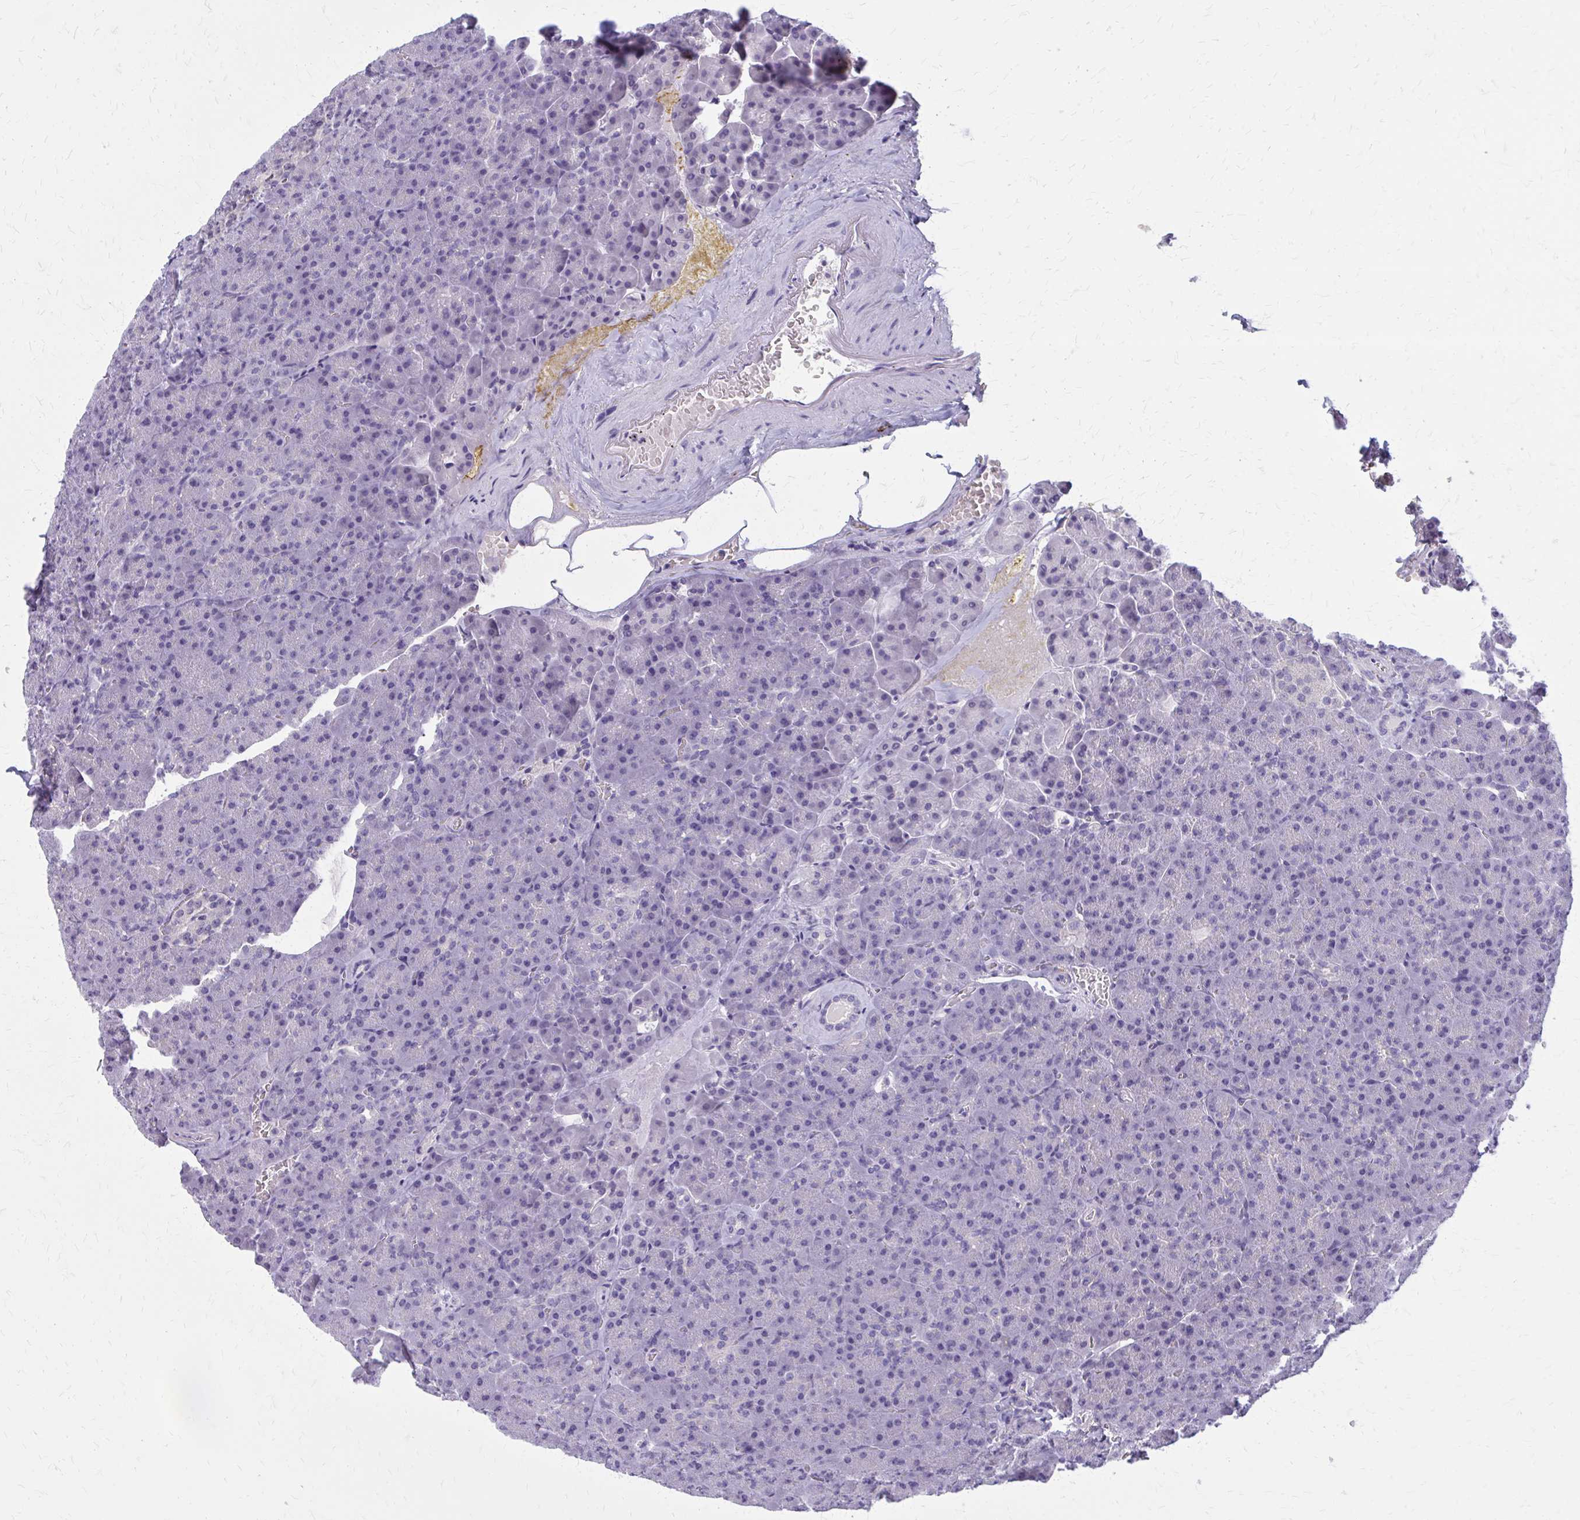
{"staining": {"intensity": "negative", "quantity": "none", "location": "none"}, "tissue": "pancreas", "cell_type": "Exocrine glandular cells", "image_type": "normal", "snomed": [{"axis": "morphology", "description": "Normal tissue, NOS"}, {"axis": "topography", "description": "Pancreas"}], "caption": "Immunohistochemistry (IHC) image of normal pancreas stained for a protein (brown), which demonstrates no positivity in exocrine glandular cells. (DAB immunohistochemistry (IHC) with hematoxylin counter stain).", "gene": "OR4A47", "patient": {"sex": "female", "age": 74}}